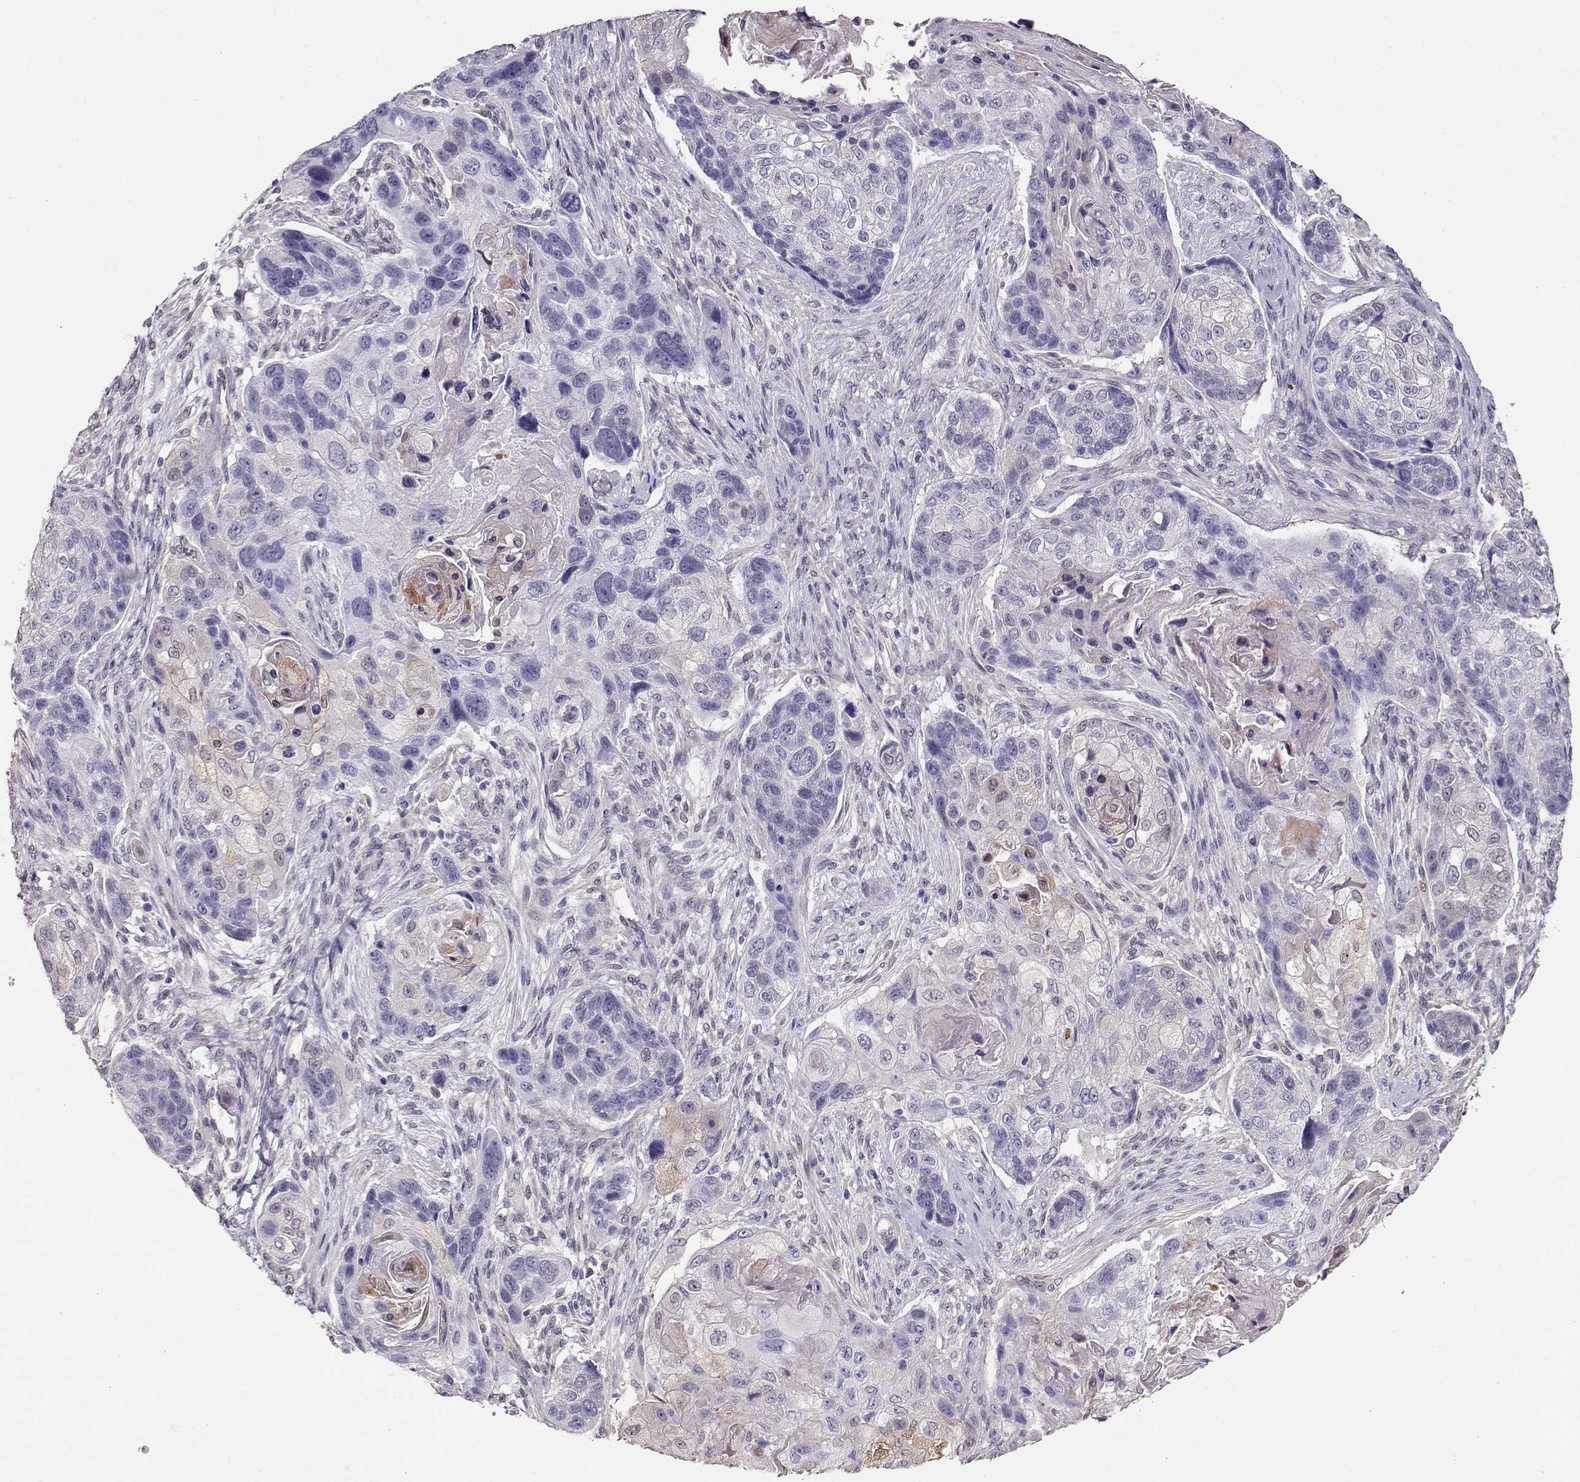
{"staining": {"intensity": "negative", "quantity": "none", "location": "none"}, "tissue": "lung cancer", "cell_type": "Tumor cells", "image_type": "cancer", "snomed": [{"axis": "morphology", "description": "Squamous cell carcinoma, NOS"}, {"axis": "topography", "description": "Lung"}], "caption": "Immunohistochemistry (IHC) histopathology image of lung cancer (squamous cell carcinoma) stained for a protein (brown), which displays no positivity in tumor cells.", "gene": "CCR8", "patient": {"sex": "male", "age": 69}}